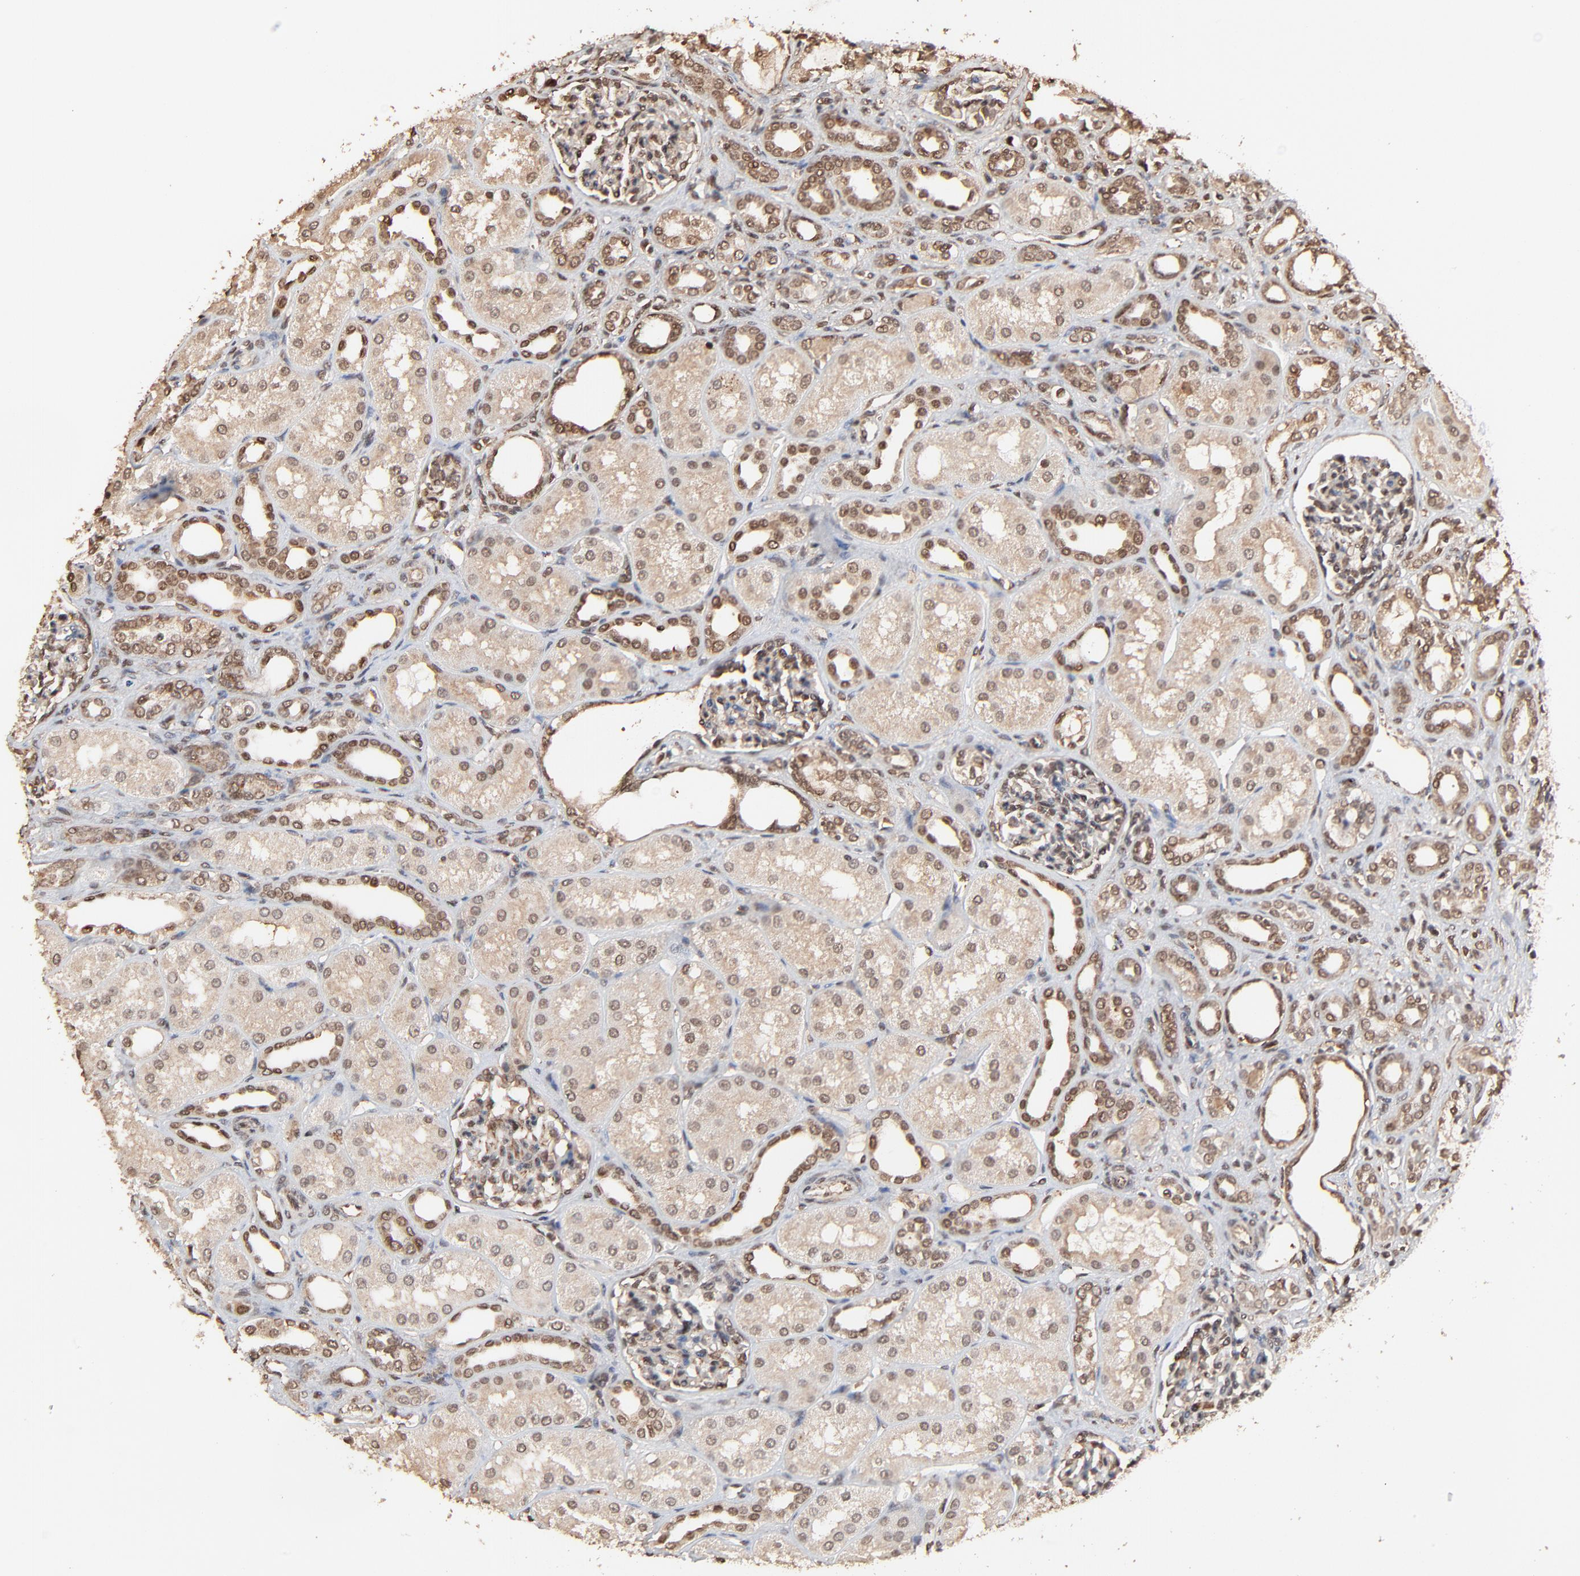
{"staining": {"intensity": "weak", "quantity": "25%-75%", "location": "nuclear"}, "tissue": "kidney", "cell_type": "Cells in glomeruli", "image_type": "normal", "snomed": [{"axis": "morphology", "description": "Normal tissue, NOS"}, {"axis": "topography", "description": "Kidney"}], "caption": "Protein staining demonstrates weak nuclear positivity in about 25%-75% of cells in glomeruli in unremarkable kidney.", "gene": "FAM227A", "patient": {"sex": "male", "age": 7}}